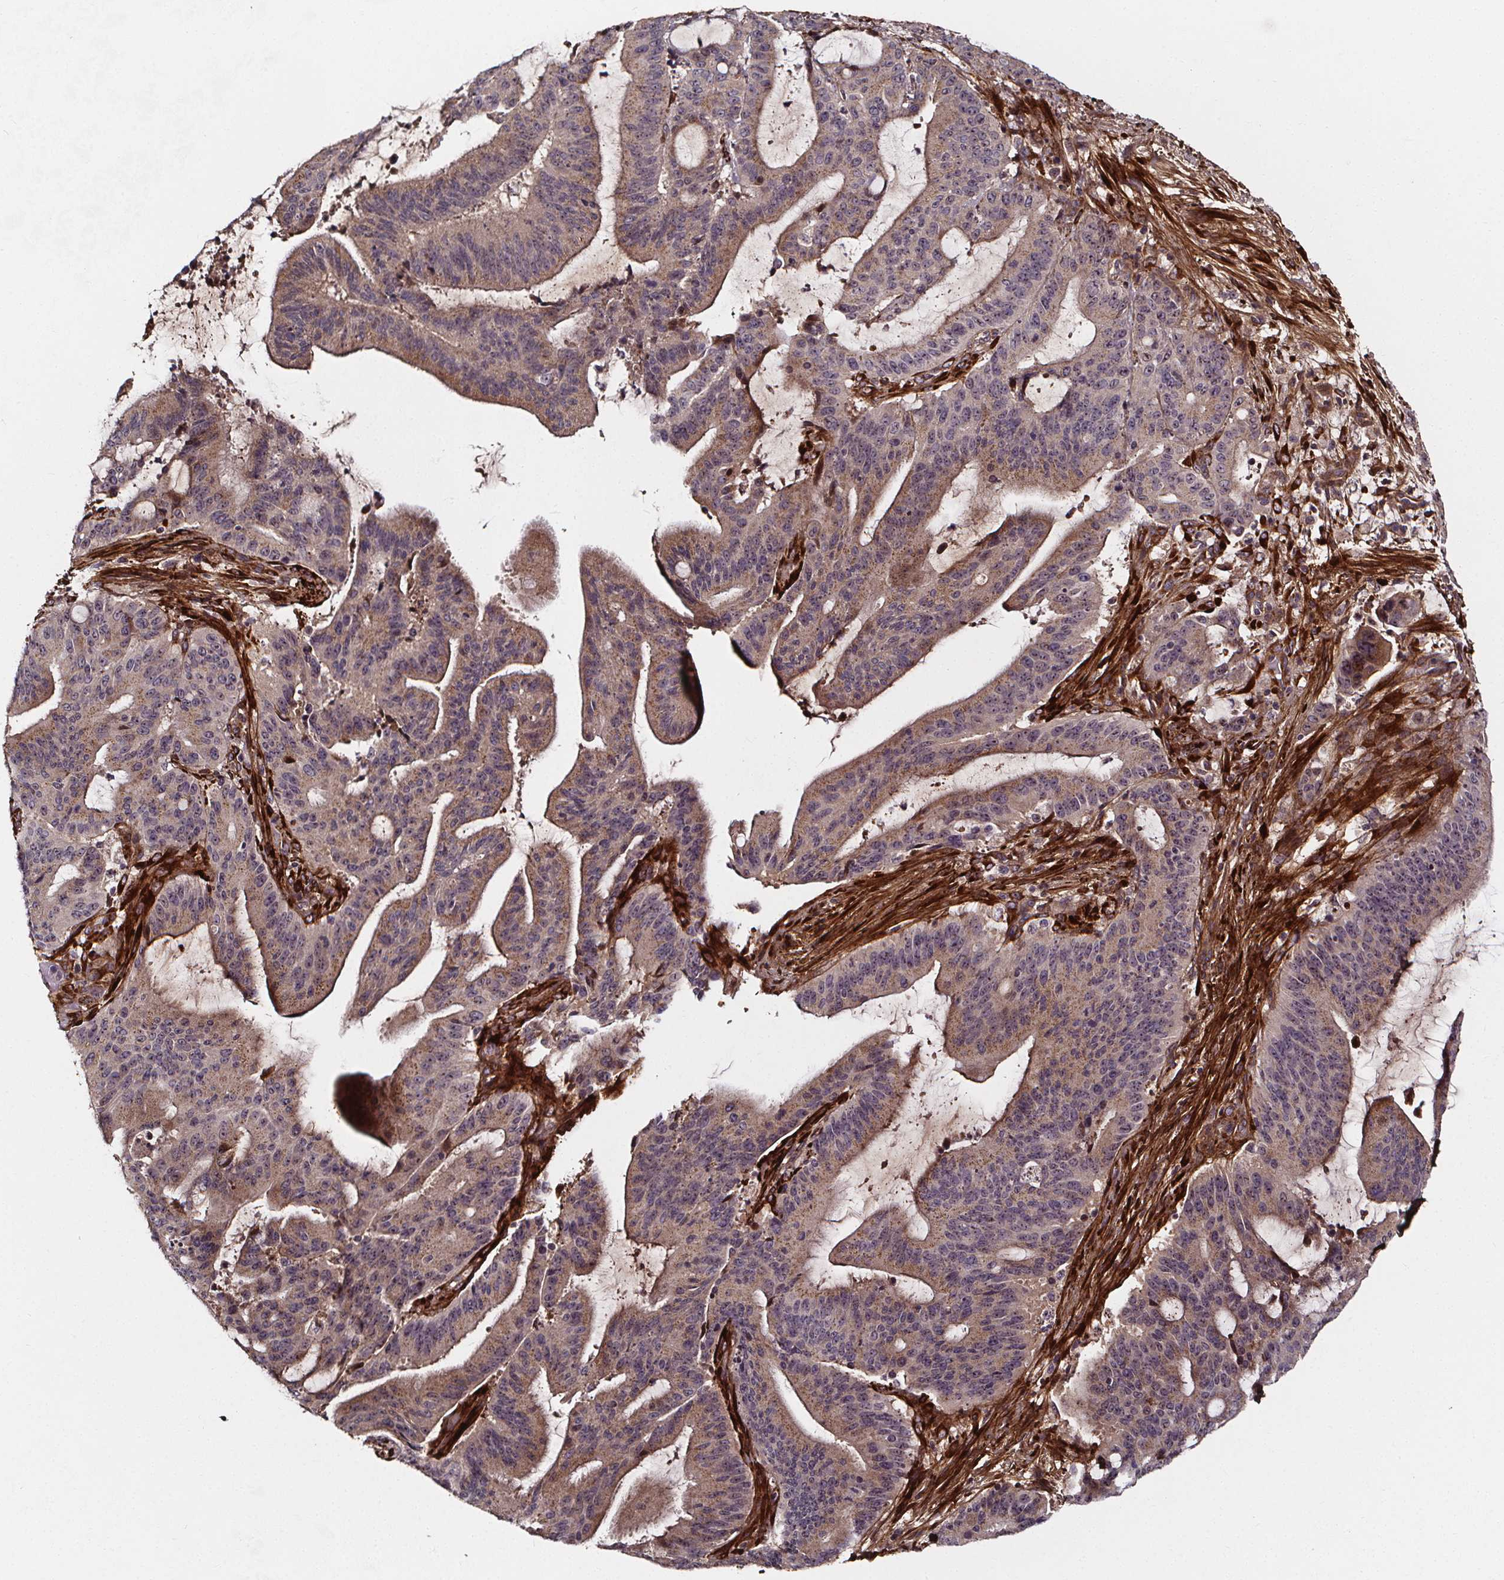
{"staining": {"intensity": "weak", "quantity": "25%-75%", "location": "cytoplasmic/membranous"}, "tissue": "liver cancer", "cell_type": "Tumor cells", "image_type": "cancer", "snomed": [{"axis": "morphology", "description": "Cholangiocarcinoma"}, {"axis": "topography", "description": "Liver"}], "caption": "Protein staining exhibits weak cytoplasmic/membranous positivity in approximately 25%-75% of tumor cells in cholangiocarcinoma (liver). The staining was performed using DAB (3,3'-diaminobenzidine), with brown indicating positive protein expression. Nuclei are stained blue with hematoxylin.", "gene": "AEBP1", "patient": {"sex": "female", "age": 73}}